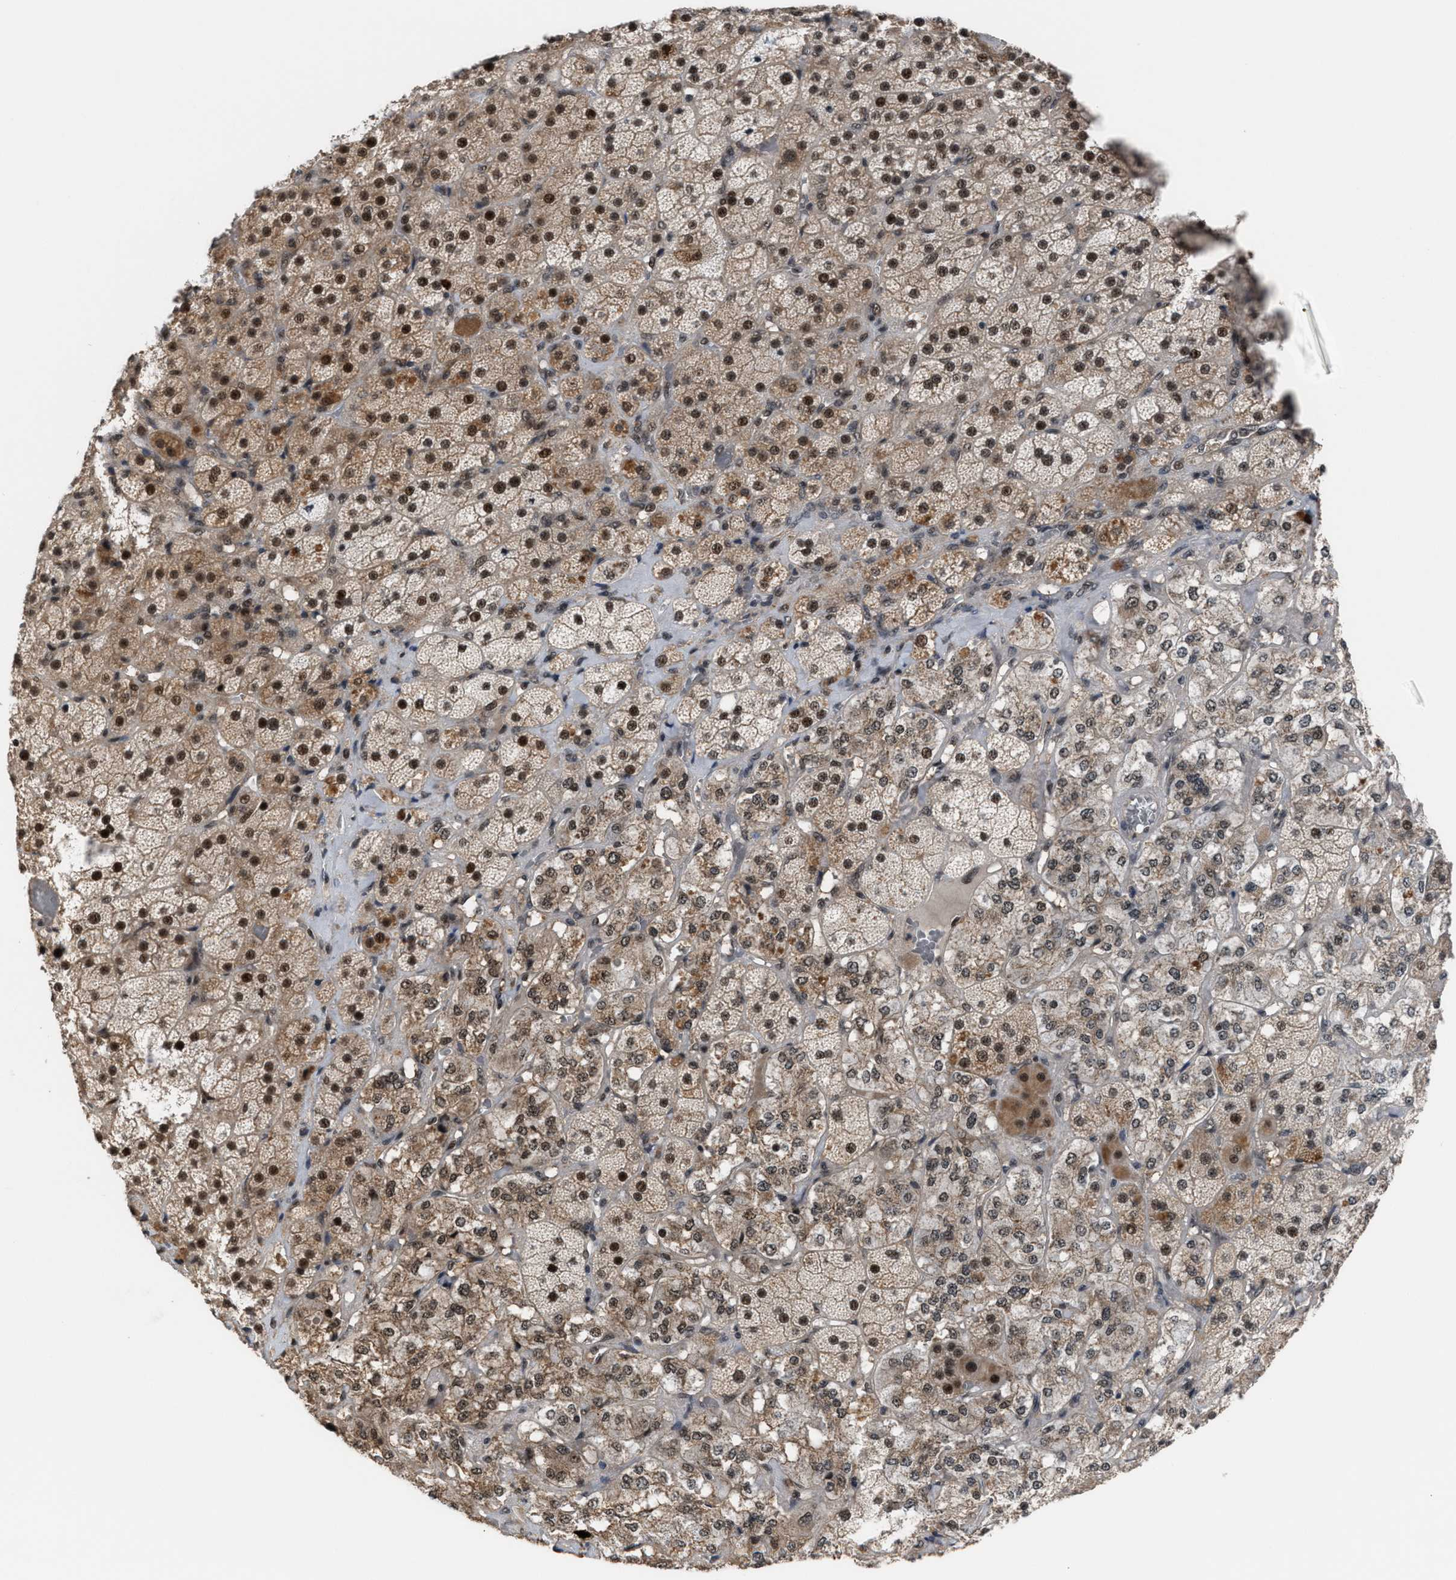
{"staining": {"intensity": "strong", "quantity": ">75%", "location": "cytoplasmic/membranous,nuclear"}, "tissue": "adrenal gland", "cell_type": "Glandular cells", "image_type": "normal", "snomed": [{"axis": "morphology", "description": "Normal tissue, NOS"}, {"axis": "topography", "description": "Adrenal gland"}], "caption": "Glandular cells show strong cytoplasmic/membranous,nuclear positivity in approximately >75% of cells in normal adrenal gland.", "gene": "PRPF4", "patient": {"sex": "male", "age": 57}}